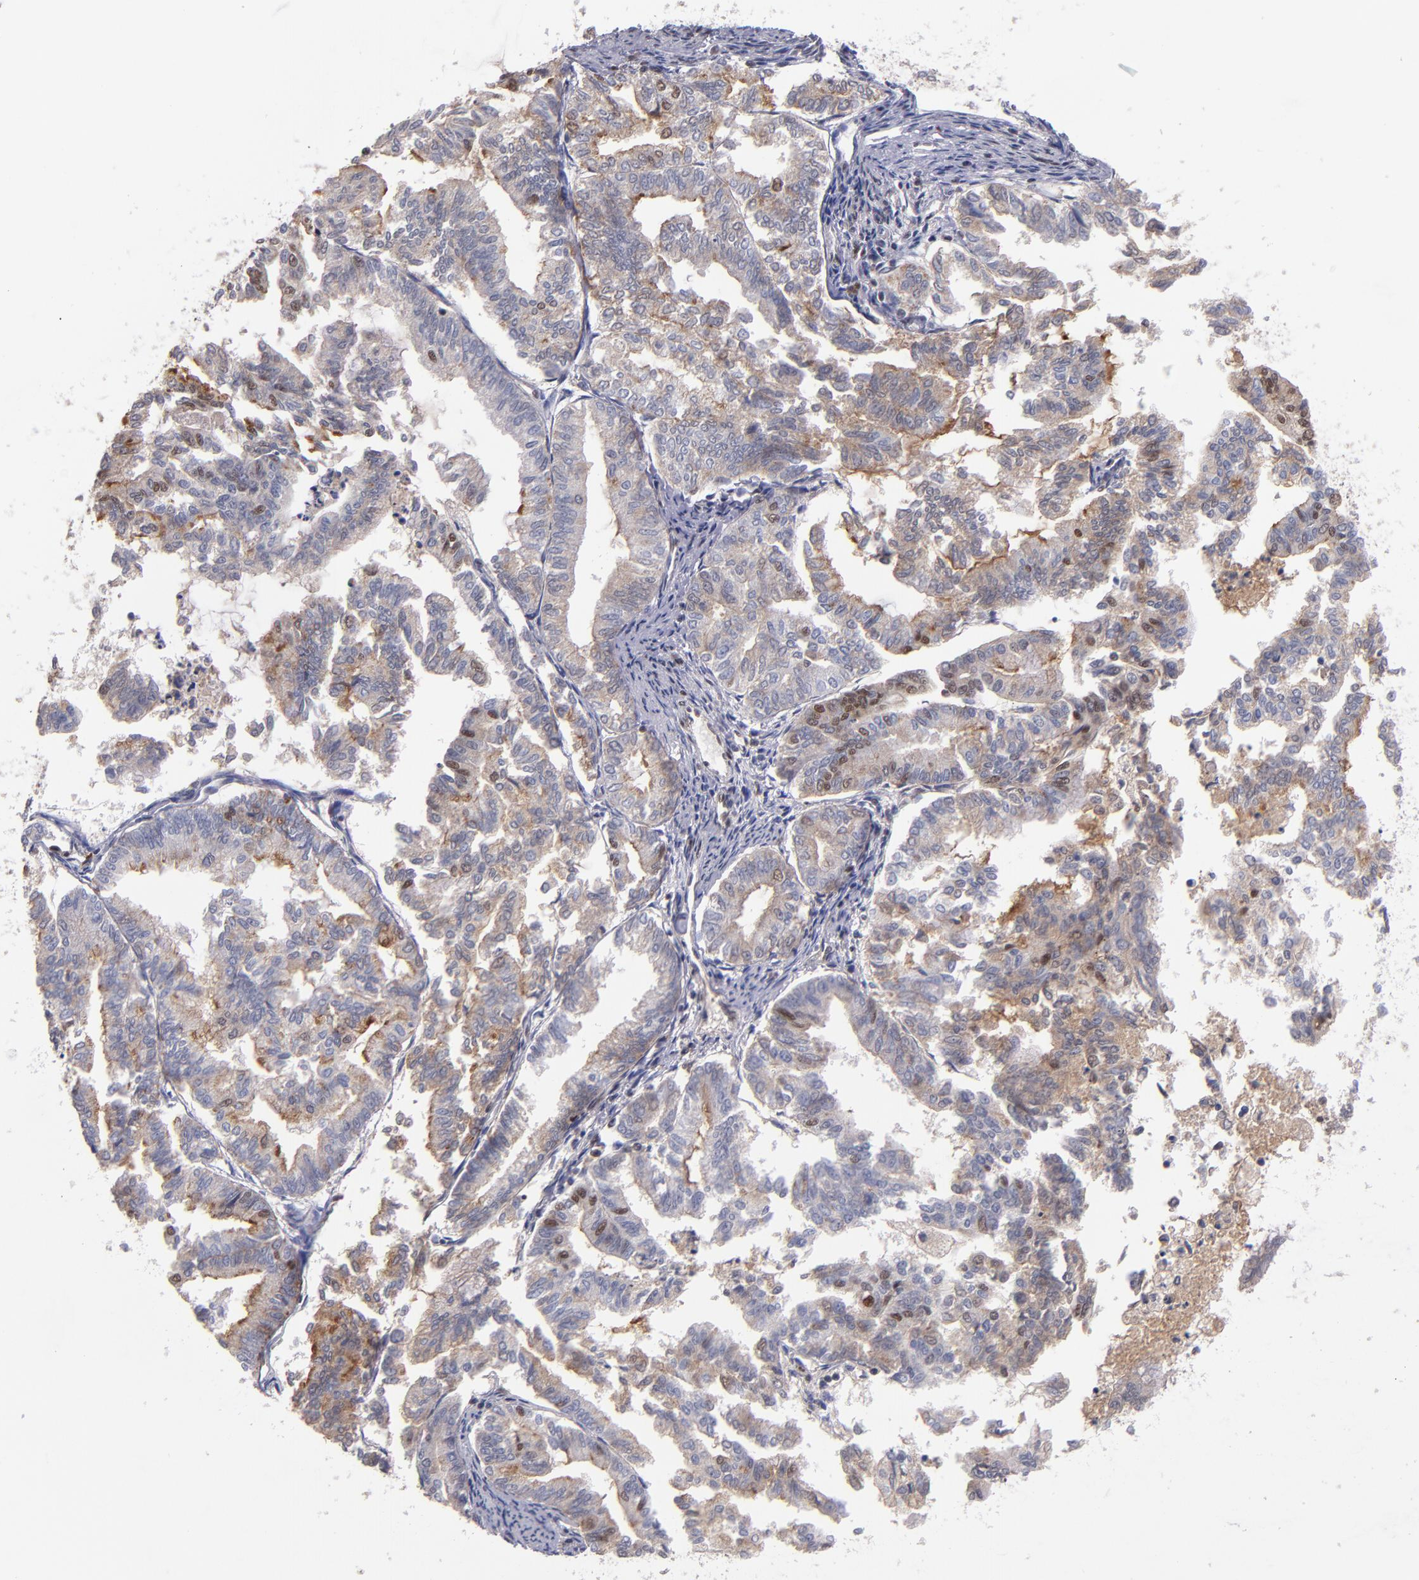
{"staining": {"intensity": "moderate", "quantity": "25%-75%", "location": "cytoplasmic/membranous,nuclear"}, "tissue": "endometrial cancer", "cell_type": "Tumor cells", "image_type": "cancer", "snomed": [{"axis": "morphology", "description": "Adenocarcinoma, NOS"}, {"axis": "topography", "description": "Endometrium"}], "caption": "Adenocarcinoma (endometrial) stained for a protein (brown) exhibits moderate cytoplasmic/membranous and nuclear positive expression in about 25%-75% of tumor cells.", "gene": "EP300", "patient": {"sex": "female", "age": 79}}